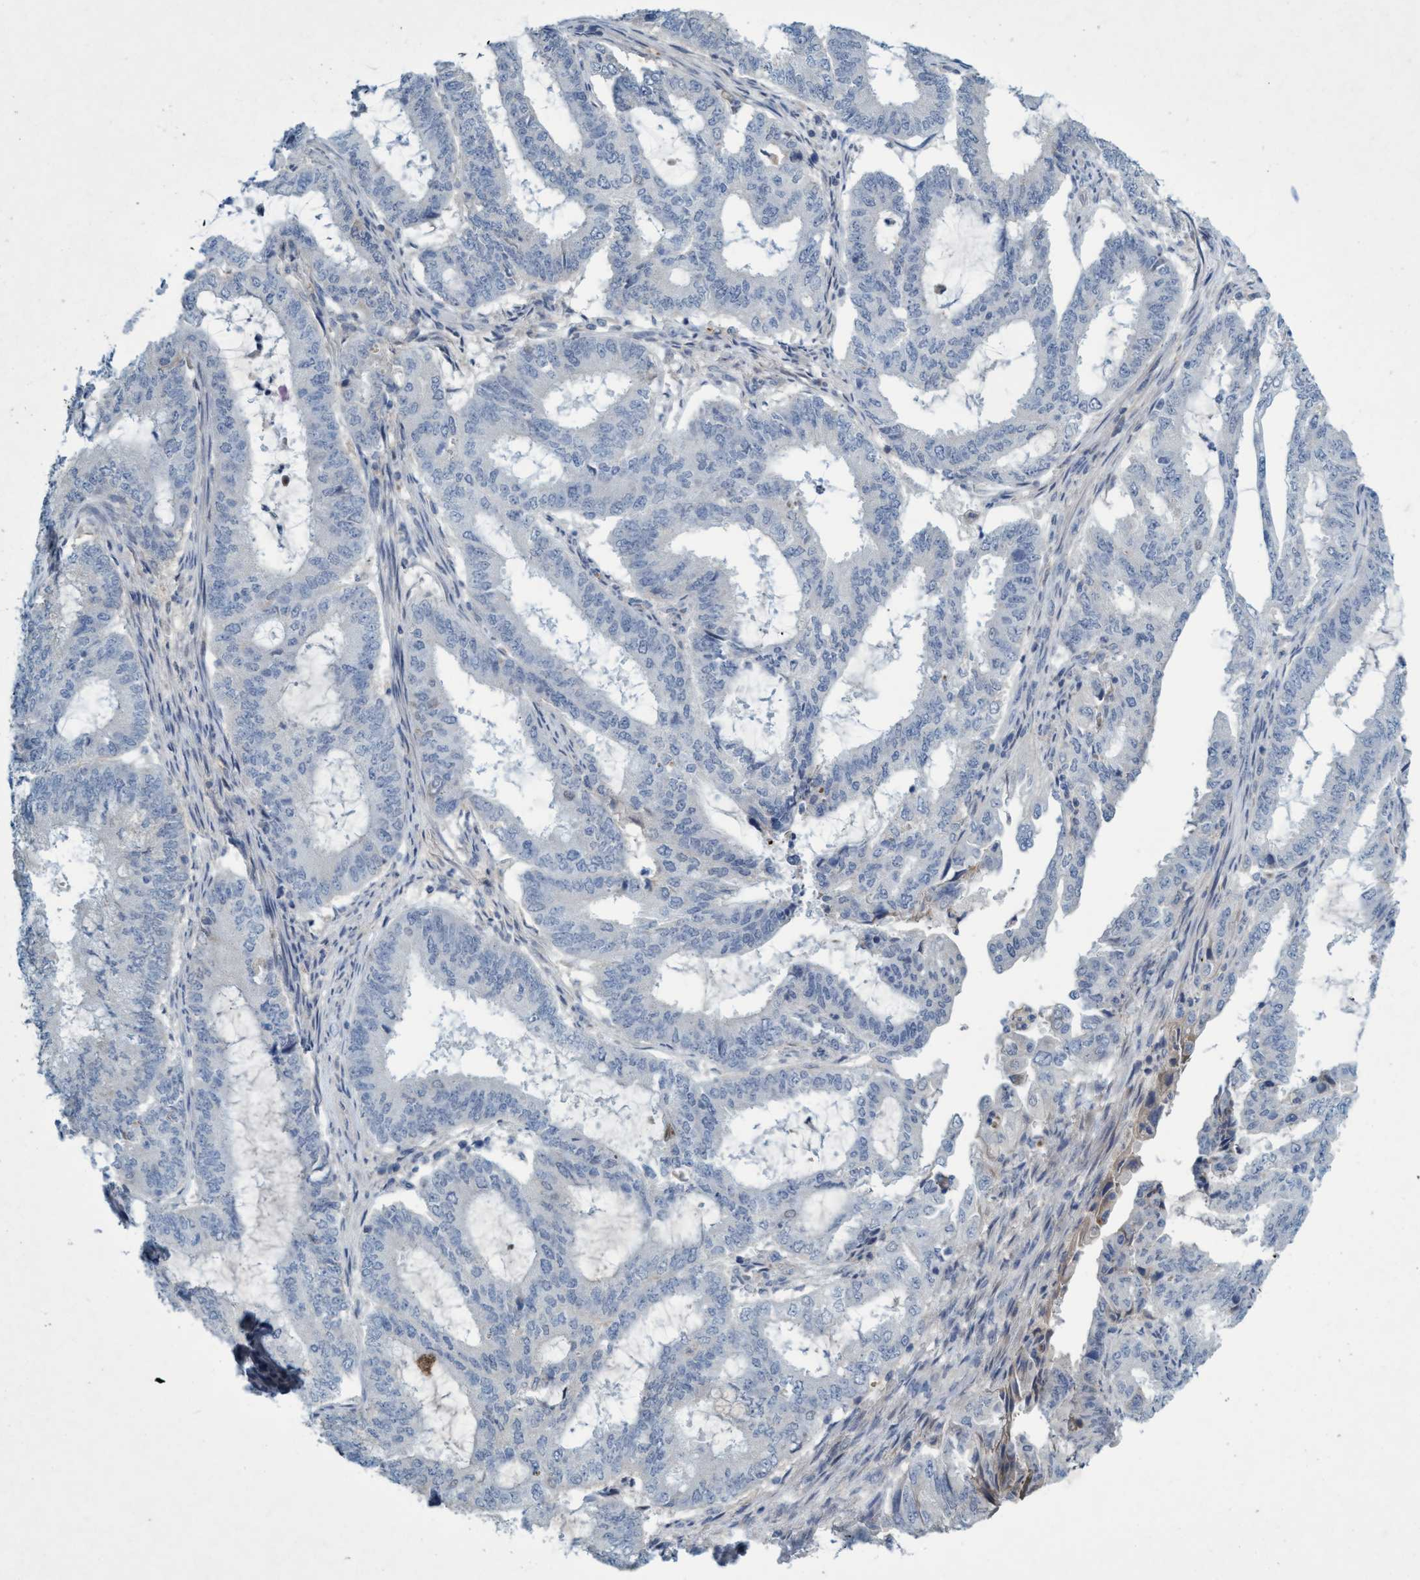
{"staining": {"intensity": "negative", "quantity": "none", "location": "none"}, "tissue": "endometrial cancer", "cell_type": "Tumor cells", "image_type": "cancer", "snomed": [{"axis": "morphology", "description": "Adenocarcinoma, NOS"}, {"axis": "topography", "description": "Endometrium"}], "caption": "Immunohistochemical staining of human adenocarcinoma (endometrial) exhibits no significant expression in tumor cells.", "gene": "RNF208", "patient": {"sex": "female", "age": 51}}